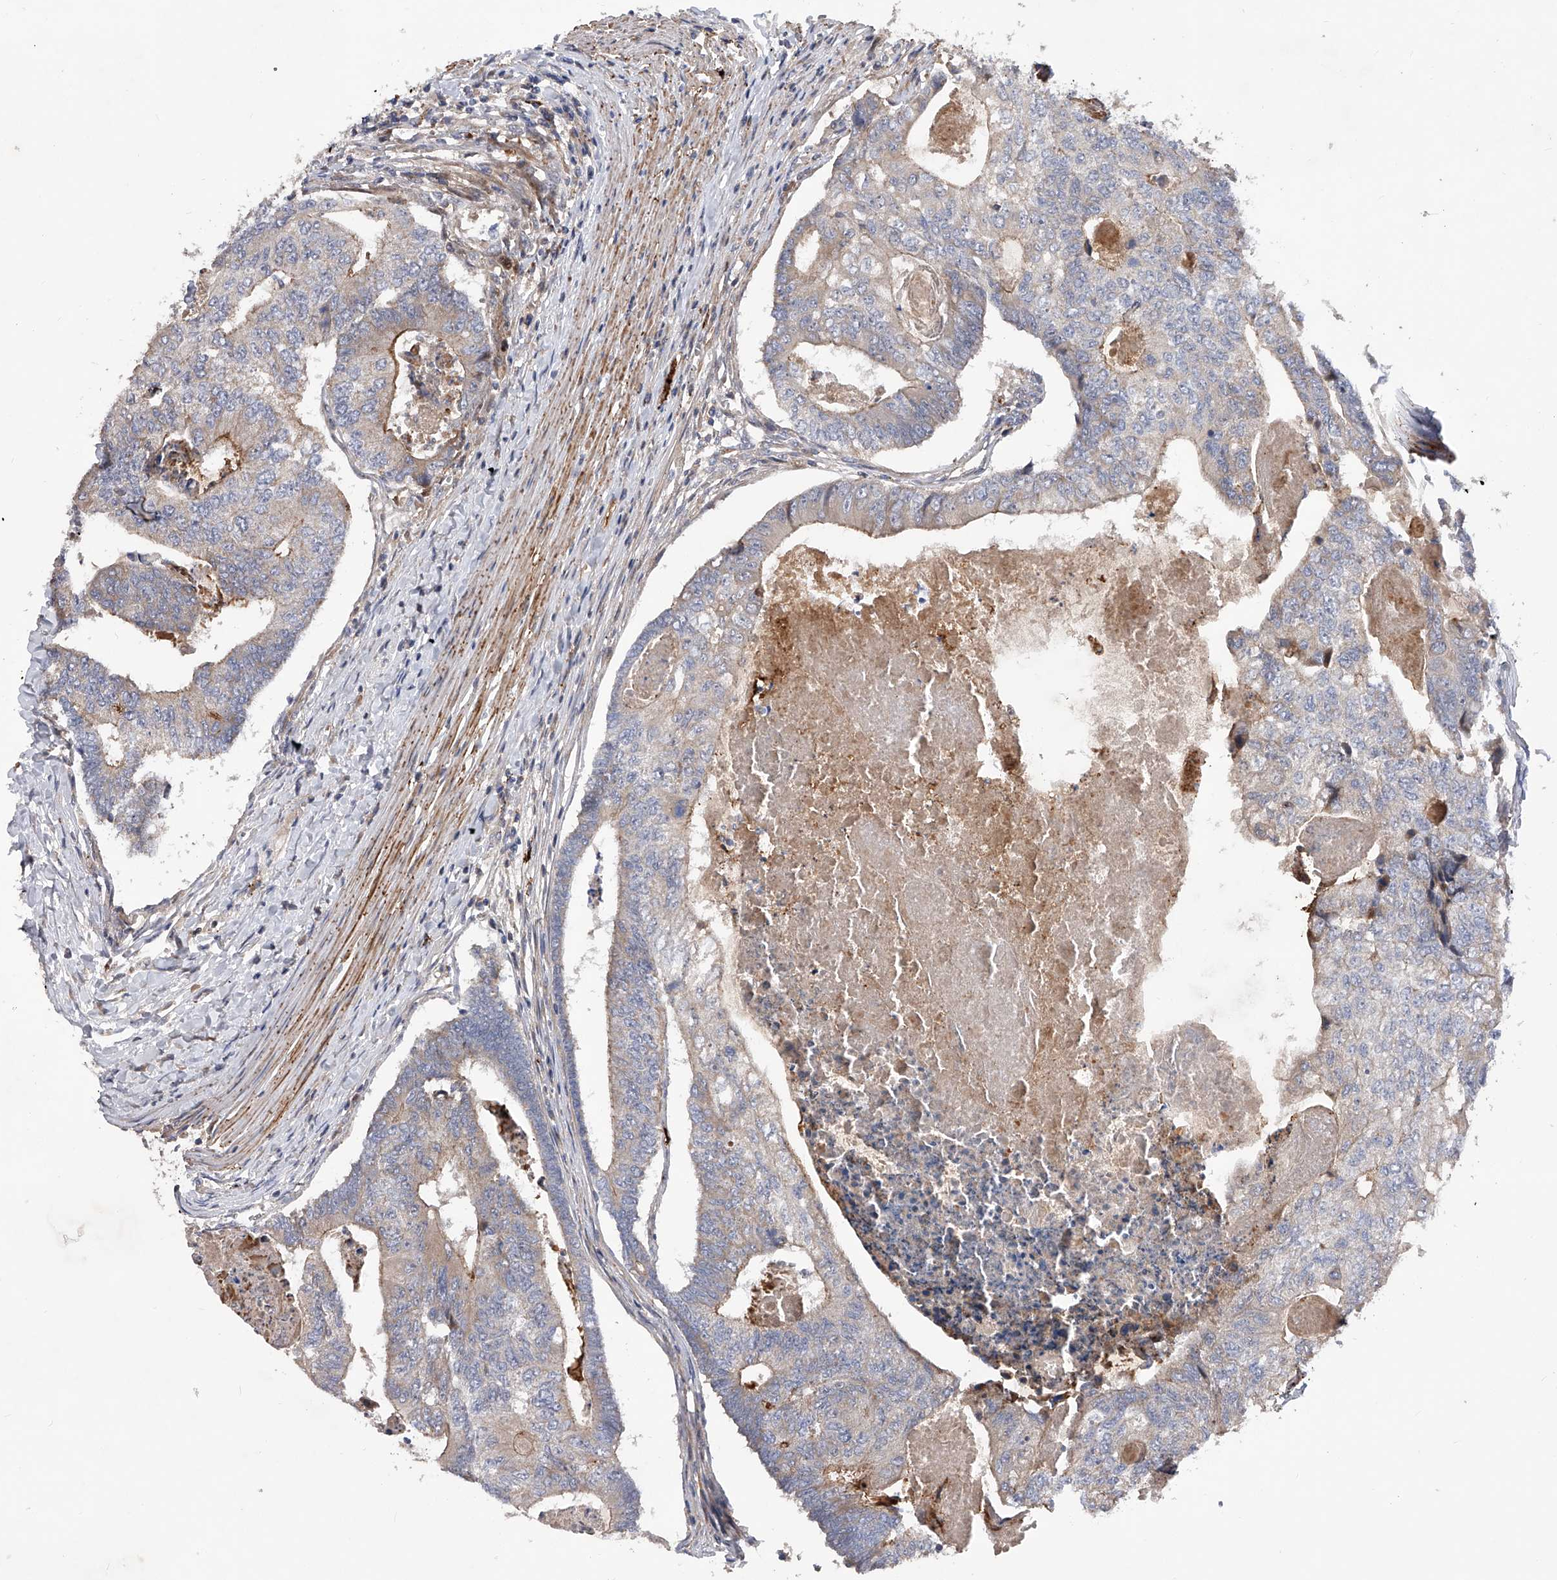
{"staining": {"intensity": "weak", "quantity": "<25%", "location": "cytoplasmic/membranous"}, "tissue": "colorectal cancer", "cell_type": "Tumor cells", "image_type": "cancer", "snomed": [{"axis": "morphology", "description": "Adenocarcinoma, NOS"}, {"axis": "topography", "description": "Colon"}], "caption": "An immunohistochemistry micrograph of colorectal adenocarcinoma is shown. There is no staining in tumor cells of colorectal adenocarcinoma. Brightfield microscopy of IHC stained with DAB (3,3'-diaminobenzidine) (brown) and hematoxylin (blue), captured at high magnification.", "gene": "PDSS2", "patient": {"sex": "female", "age": 67}}